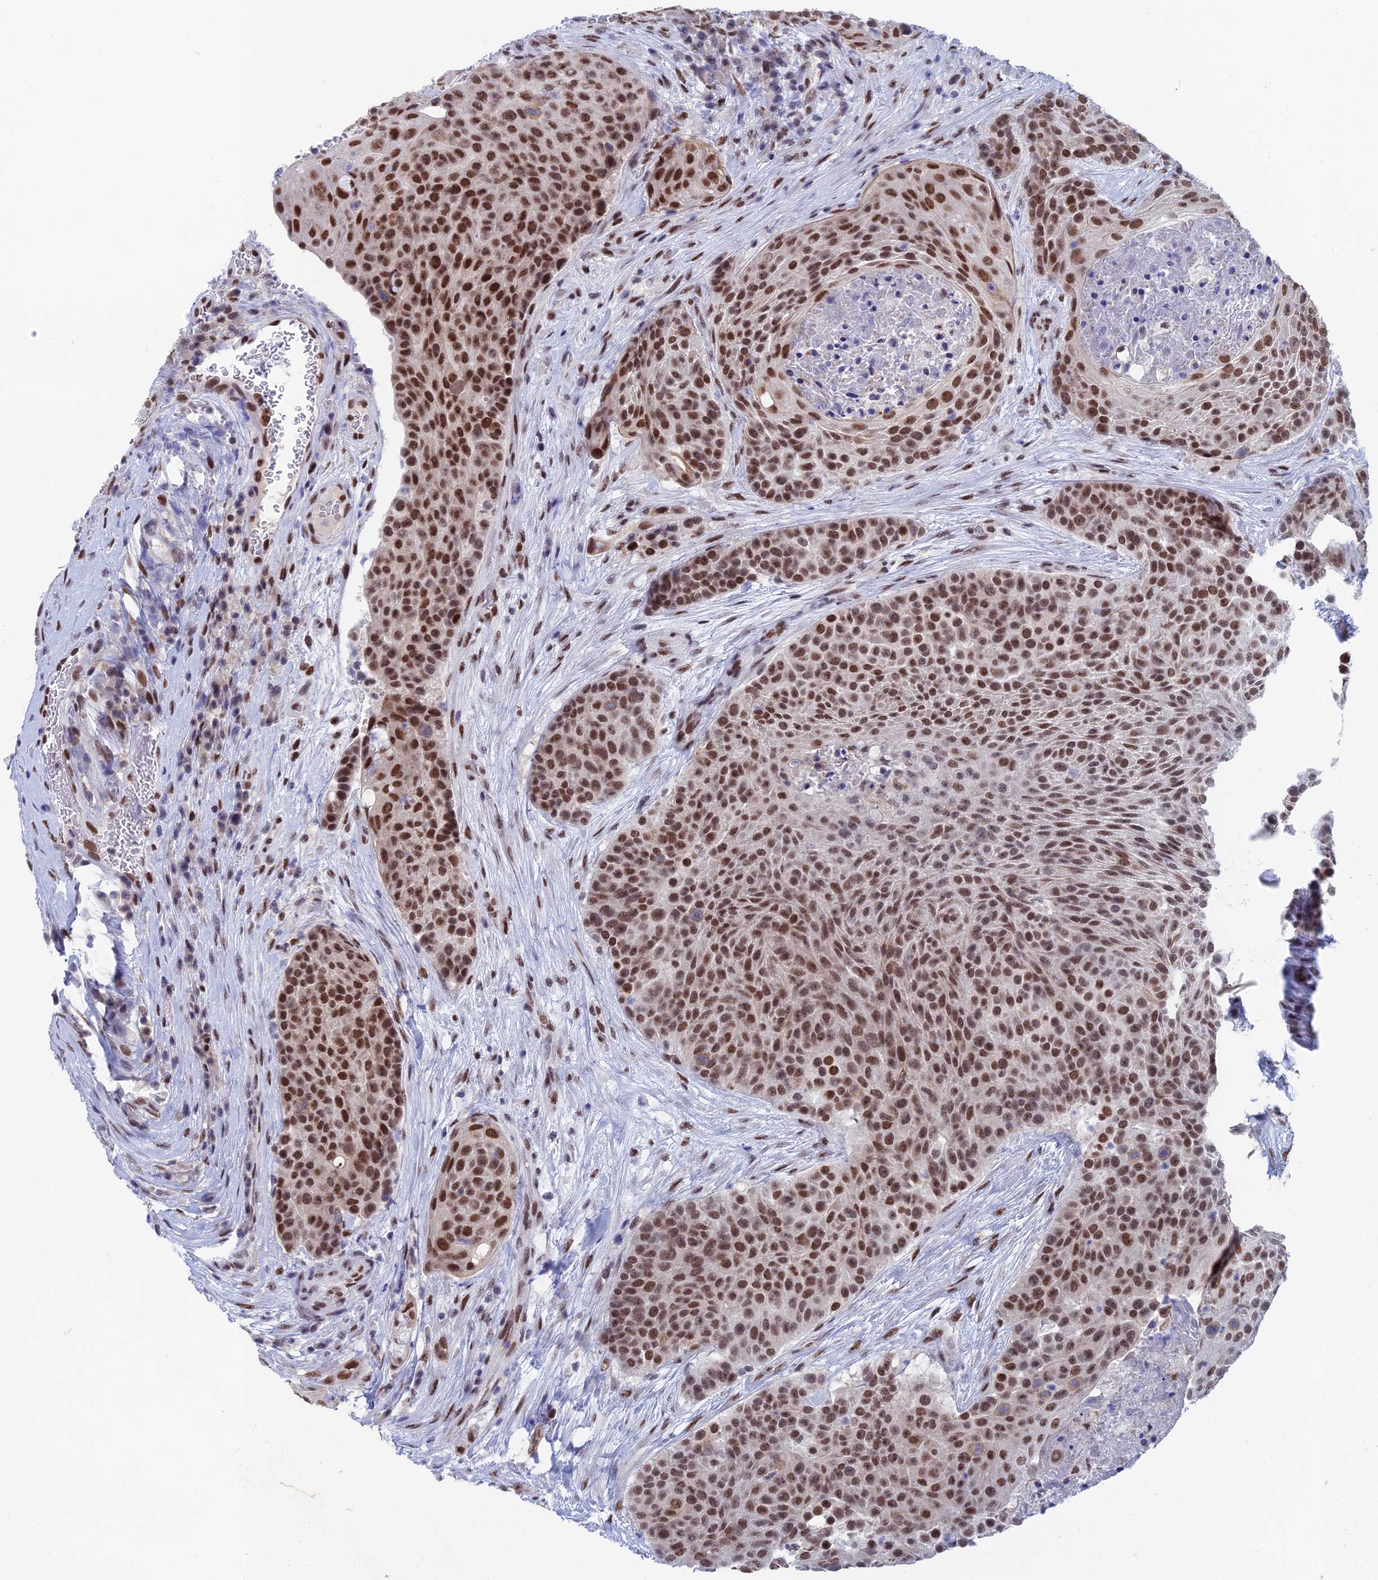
{"staining": {"intensity": "strong", "quantity": ">75%", "location": "nuclear"}, "tissue": "urothelial cancer", "cell_type": "Tumor cells", "image_type": "cancer", "snomed": [{"axis": "morphology", "description": "Urothelial carcinoma, High grade"}, {"axis": "topography", "description": "Urinary bladder"}], "caption": "Protein staining displays strong nuclear expression in about >75% of tumor cells in high-grade urothelial carcinoma.", "gene": "NABP2", "patient": {"sex": "female", "age": 63}}